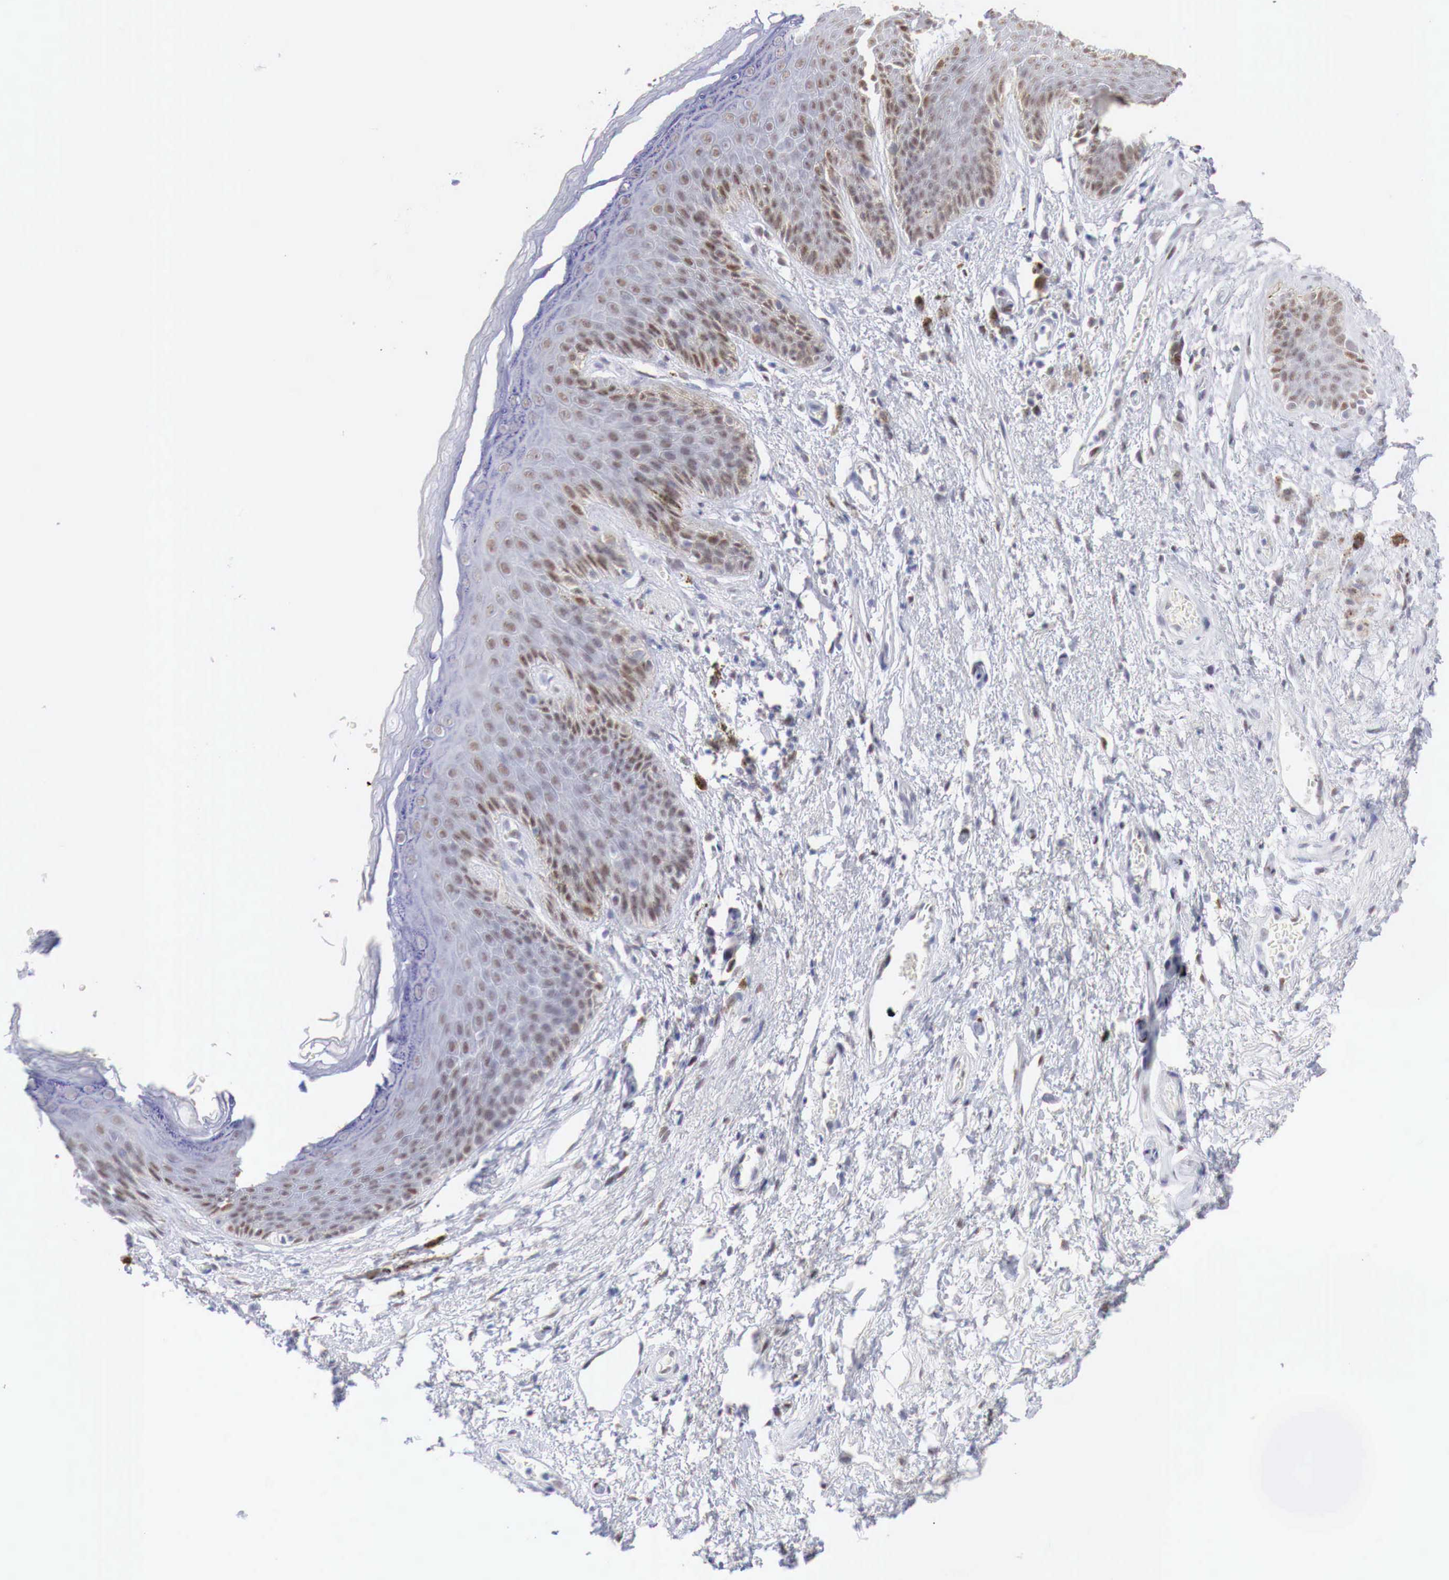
{"staining": {"intensity": "moderate", "quantity": "25%-75%", "location": "nuclear"}, "tissue": "skin", "cell_type": "Epidermal cells", "image_type": "normal", "snomed": [{"axis": "morphology", "description": "Normal tissue, NOS"}, {"axis": "topography", "description": "Anal"}, {"axis": "topography", "description": "Peripheral nerve tissue"}], "caption": "IHC of normal human skin shows medium levels of moderate nuclear expression in approximately 25%-75% of epidermal cells. The protein is stained brown, and the nuclei are stained in blue (DAB (3,3'-diaminobenzidine) IHC with brightfield microscopy, high magnification).", "gene": "FOXP2", "patient": {"sex": "female", "age": 46}}